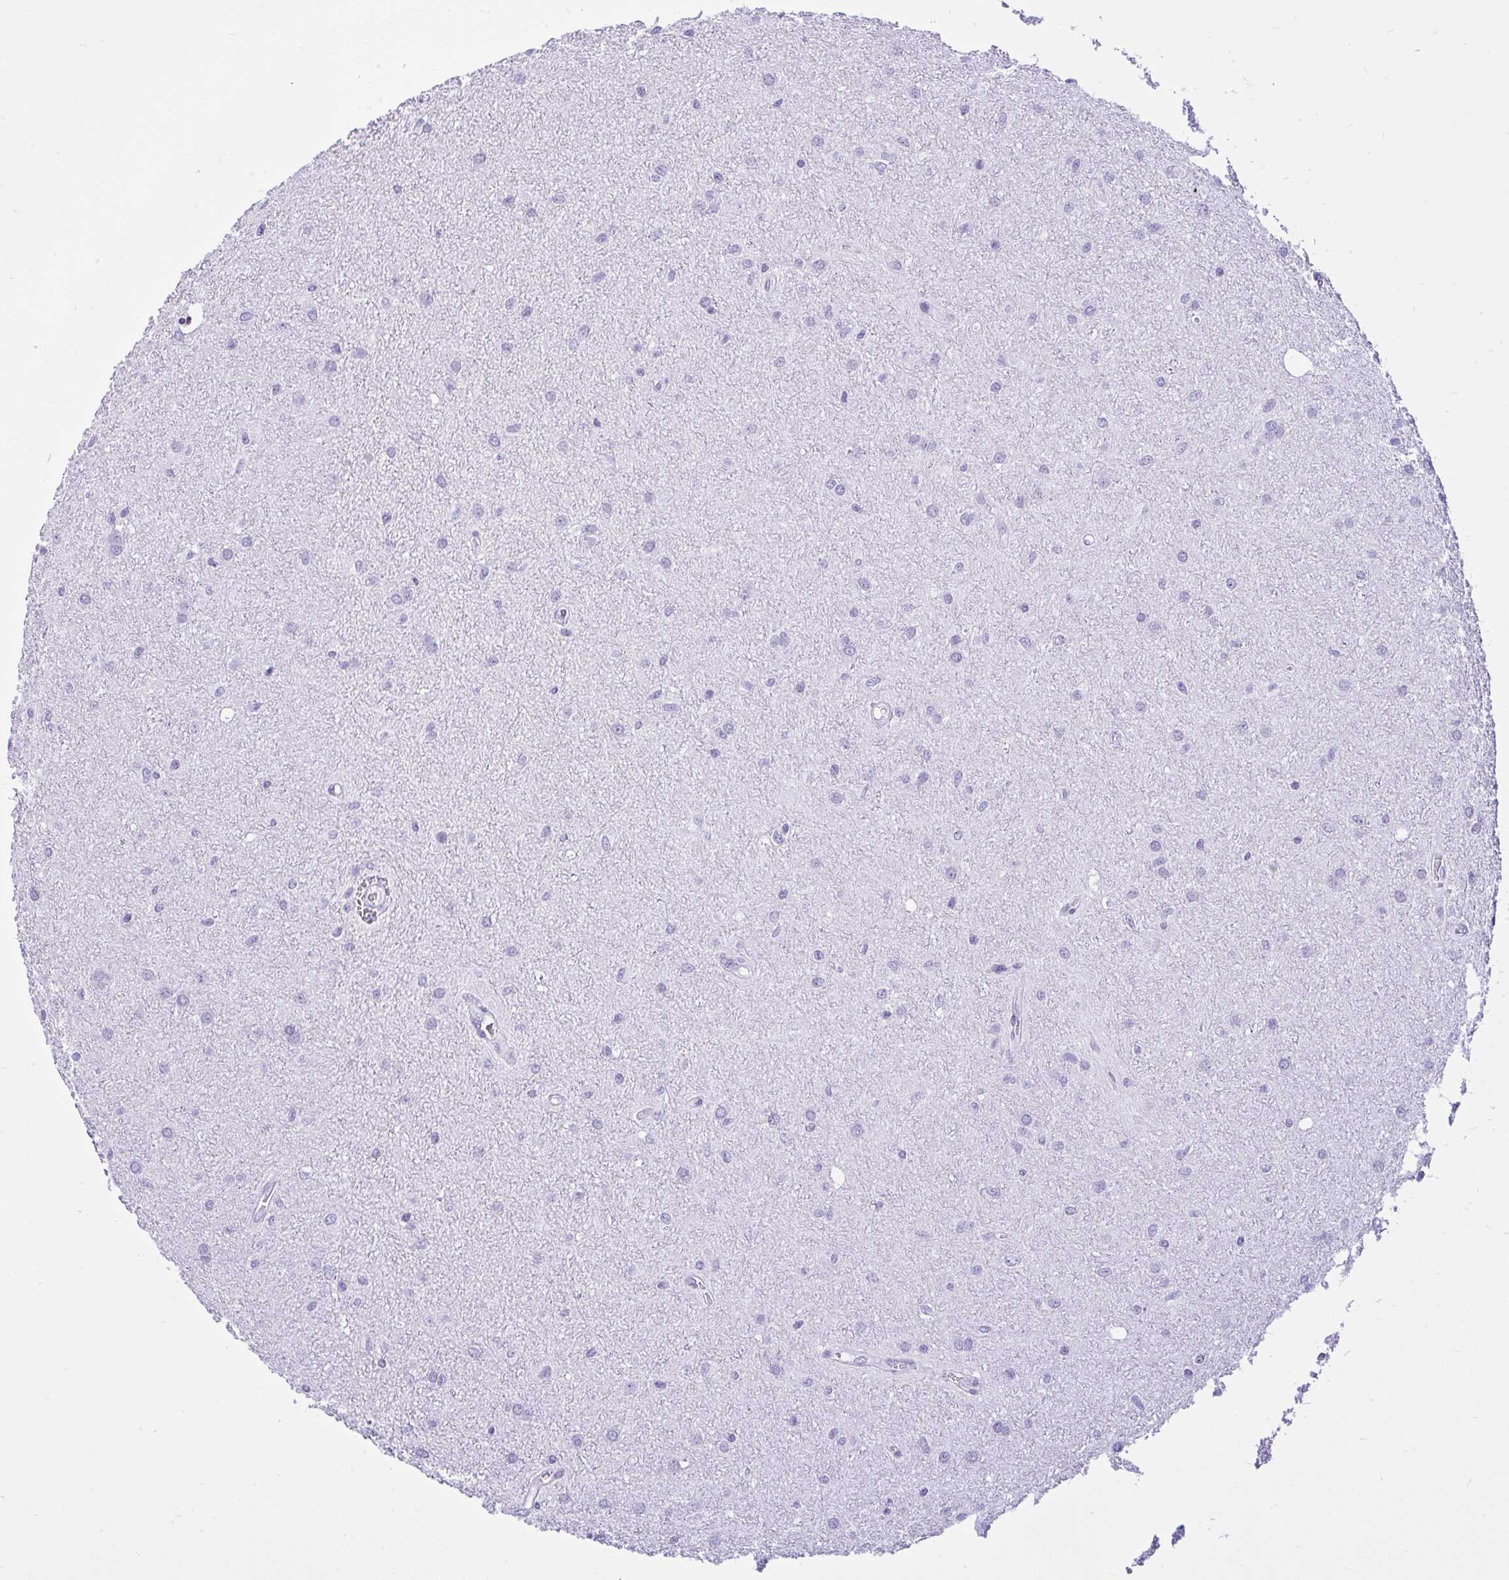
{"staining": {"intensity": "negative", "quantity": "none", "location": "none"}, "tissue": "glioma", "cell_type": "Tumor cells", "image_type": "cancer", "snomed": [{"axis": "morphology", "description": "Glioma, malignant, Low grade"}, {"axis": "topography", "description": "Cerebellum"}], "caption": "Immunohistochemistry histopathology image of glioma stained for a protein (brown), which shows no staining in tumor cells. (Brightfield microscopy of DAB (3,3'-diaminobenzidine) IHC at high magnification).", "gene": "KRT27", "patient": {"sex": "female", "age": 5}}